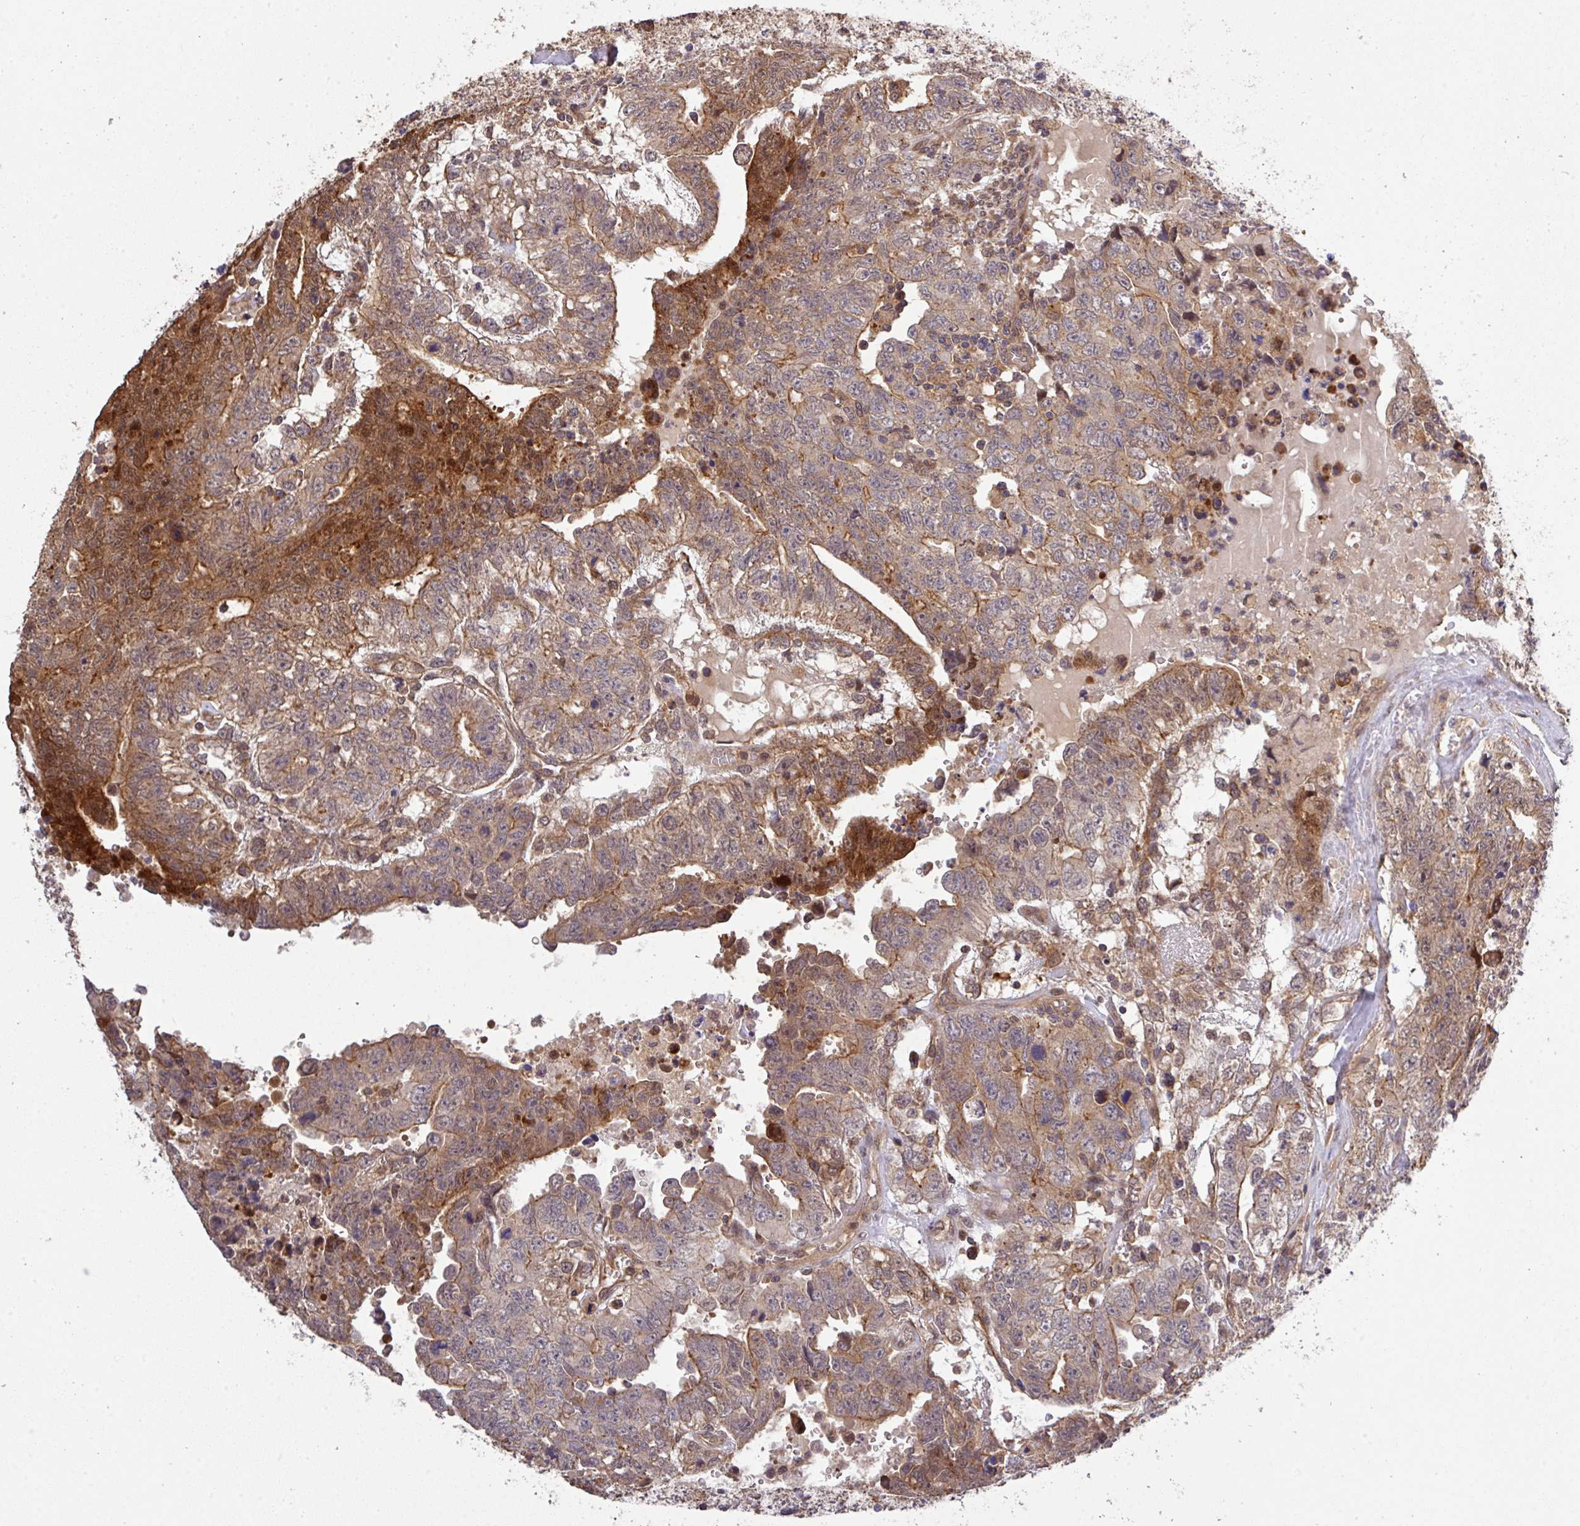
{"staining": {"intensity": "moderate", "quantity": "<25%", "location": "cytoplasmic/membranous"}, "tissue": "testis cancer", "cell_type": "Tumor cells", "image_type": "cancer", "snomed": [{"axis": "morphology", "description": "Carcinoma, Embryonal, NOS"}, {"axis": "topography", "description": "Testis"}], "caption": "The micrograph reveals staining of testis embryonal carcinoma, revealing moderate cytoplasmic/membranous protein expression (brown color) within tumor cells. The protein of interest is shown in brown color, while the nuclei are stained blue.", "gene": "ARPIN", "patient": {"sex": "male", "age": 24}}